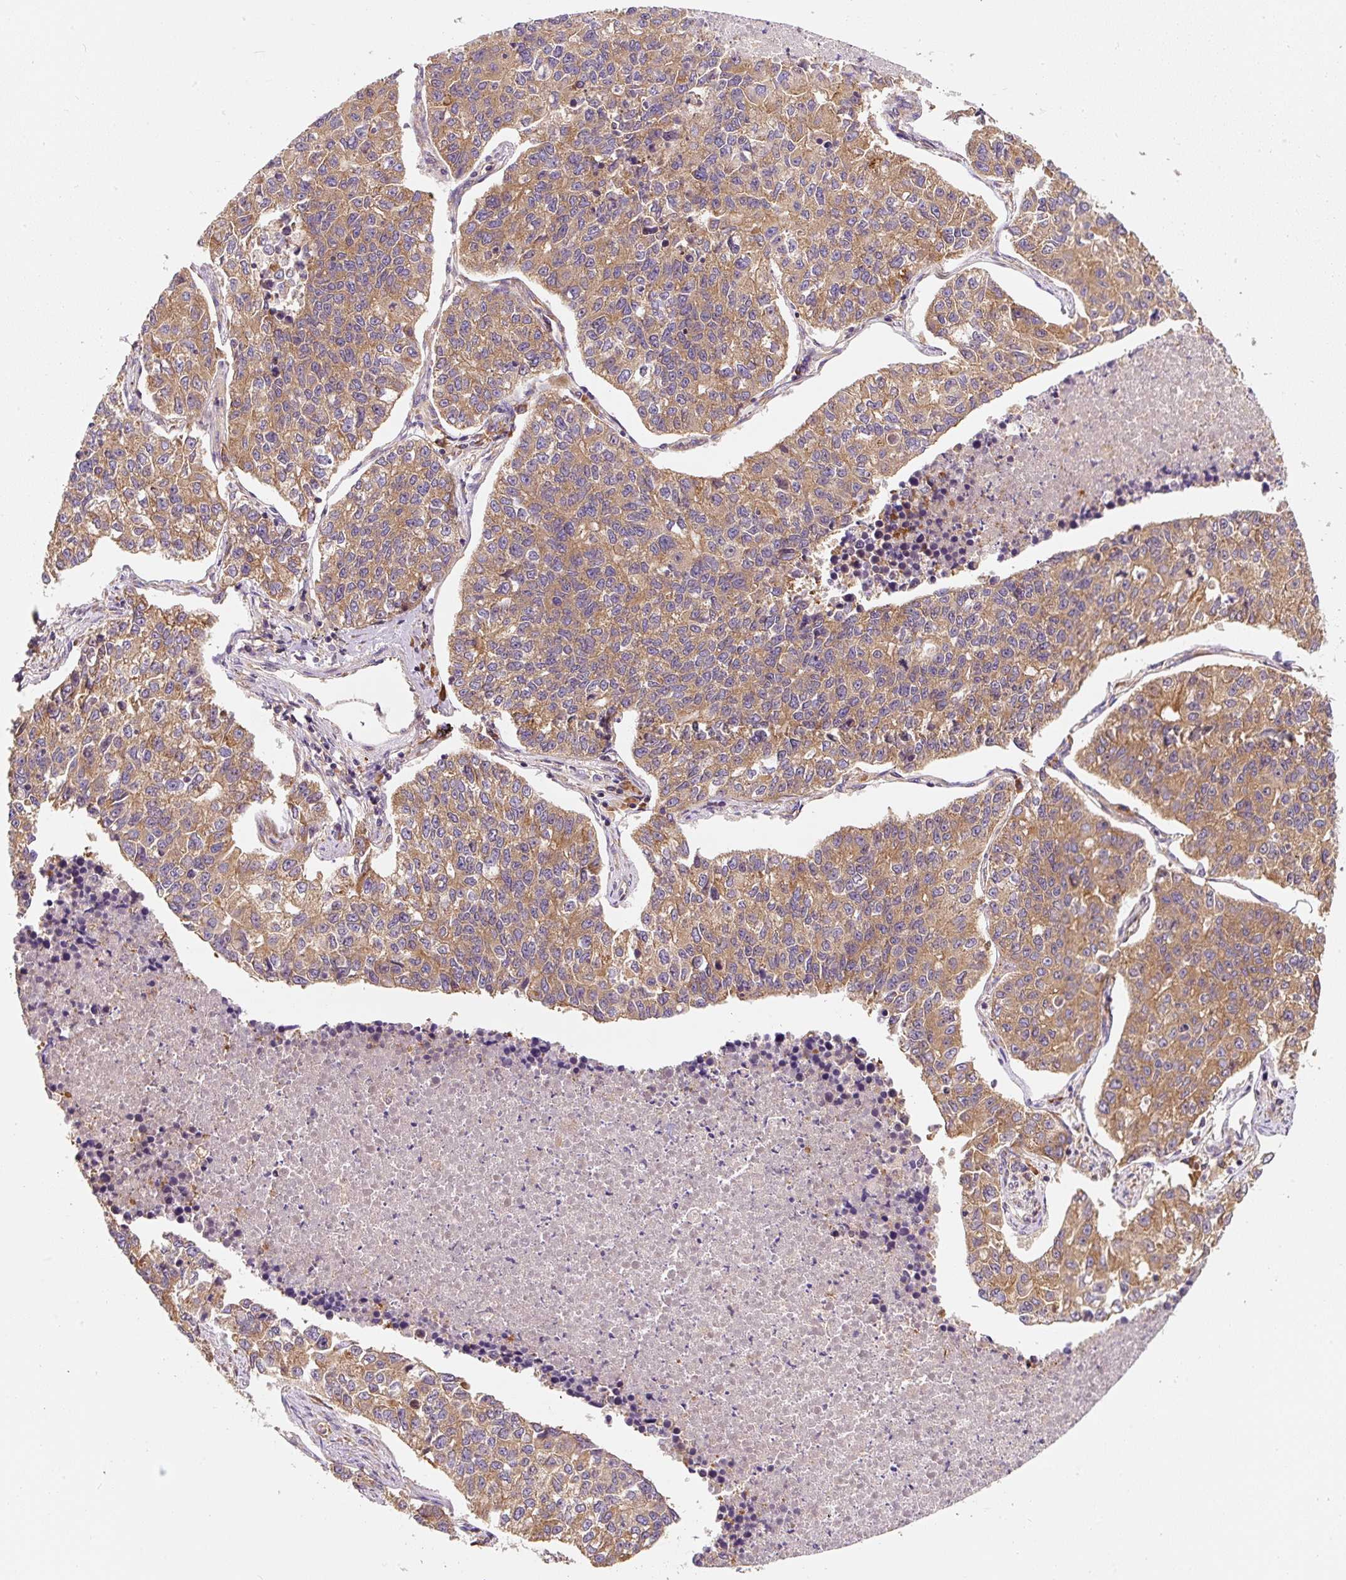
{"staining": {"intensity": "moderate", "quantity": ">75%", "location": "cytoplasmic/membranous"}, "tissue": "lung cancer", "cell_type": "Tumor cells", "image_type": "cancer", "snomed": [{"axis": "morphology", "description": "Adenocarcinoma, NOS"}, {"axis": "topography", "description": "Lung"}], "caption": "DAB immunohistochemical staining of adenocarcinoma (lung) shows moderate cytoplasmic/membranous protein expression in approximately >75% of tumor cells. The protein is stained brown, and the nuclei are stained in blue (DAB IHC with brightfield microscopy, high magnification).", "gene": "EIF2S2", "patient": {"sex": "male", "age": 49}}